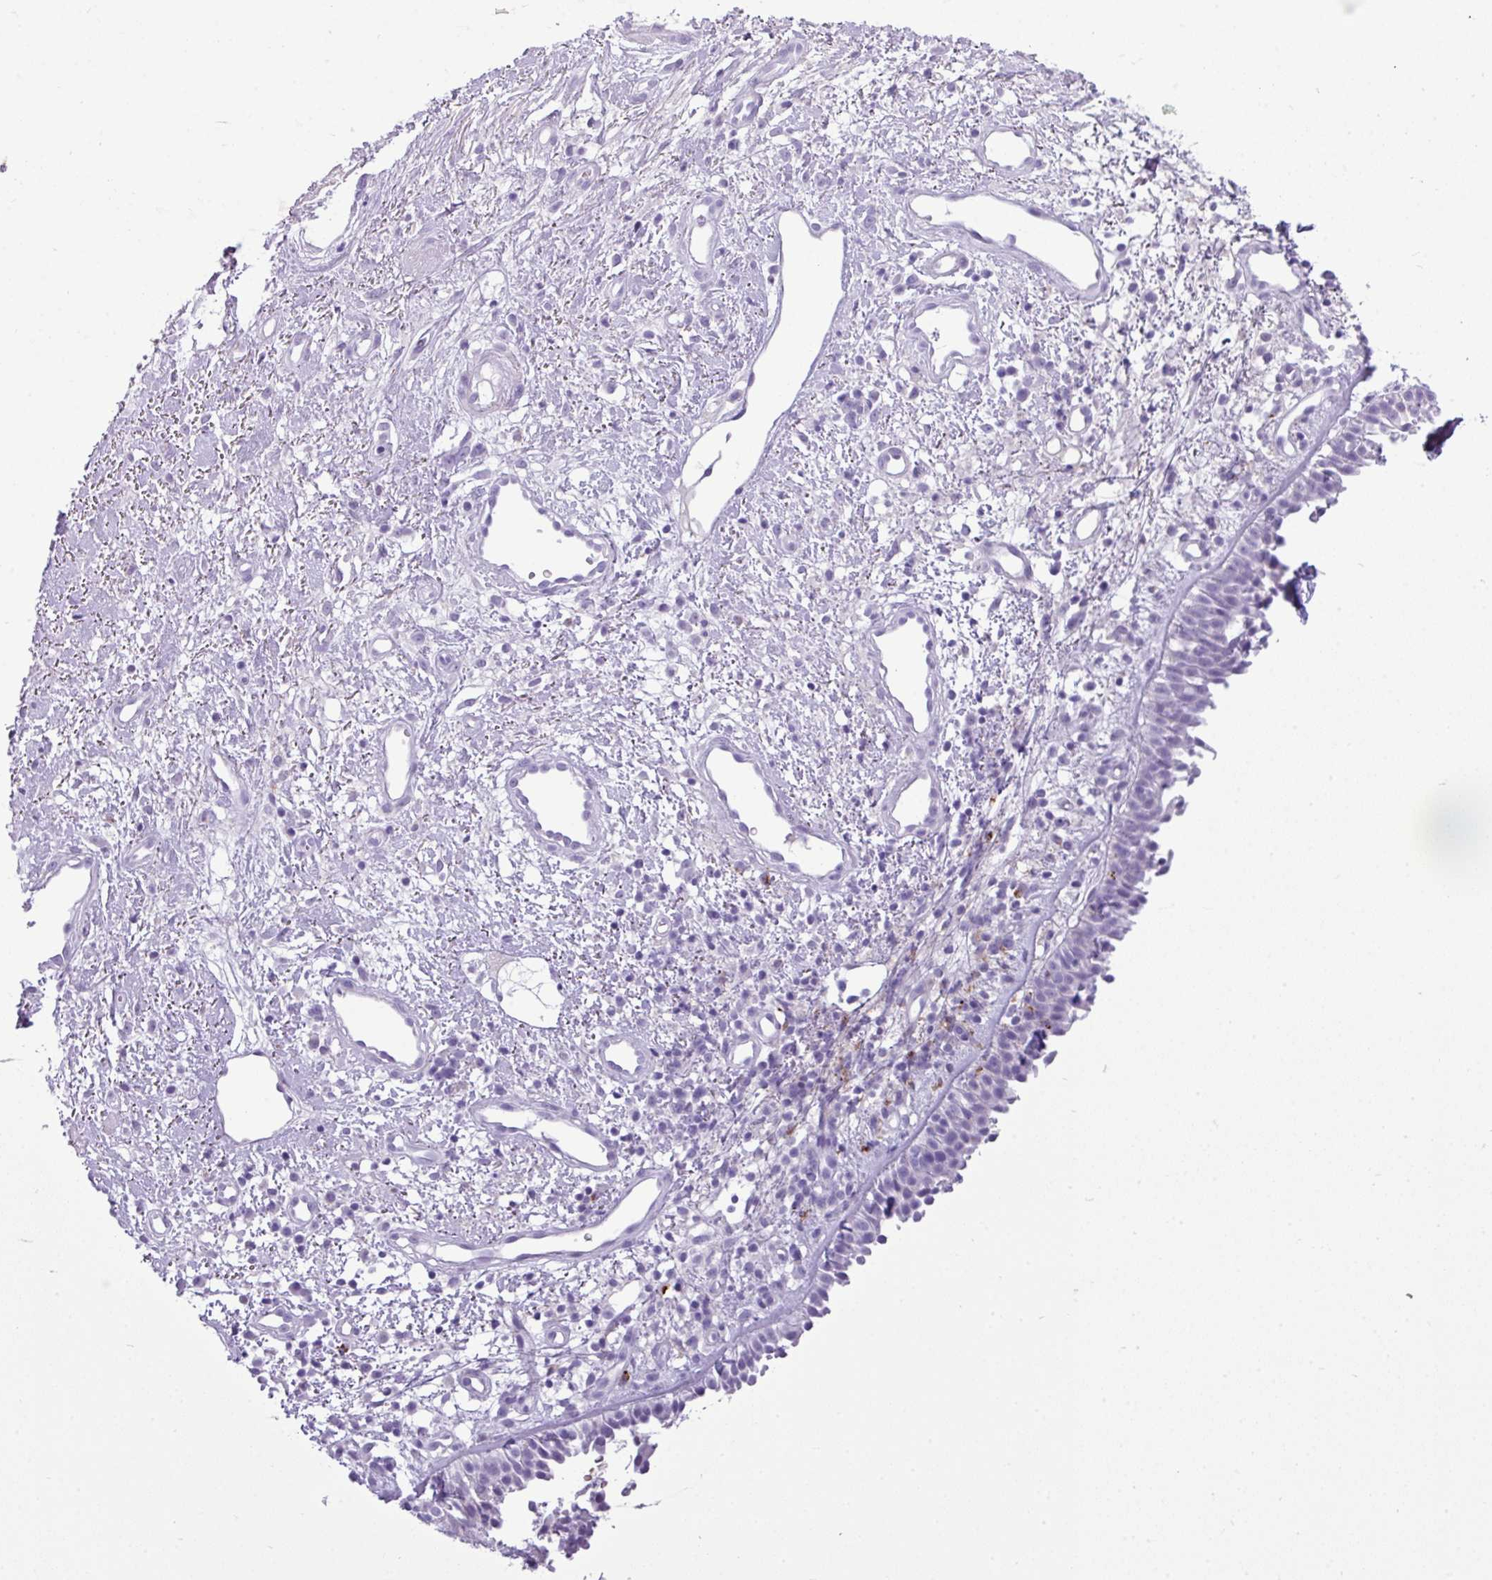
{"staining": {"intensity": "negative", "quantity": "none", "location": "none"}, "tissue": "nasopharynx", "cell_type": "Respiratory epithelial cells", "image_type": "normal", "snomed": [{"axis": "morphology", "description": "Normal tissue, NOS"}, {"axis": "topography", "description": "Cartilage tissue"}, {"axis": "topography", "description": "Nasopharynx"}, {"axis": "topography", "description": "Thyroid gland"}], "caption": "Immunohistochemistry (IHC) photomicrograph of unremarkable nasopharynx stained for a protein (brown), which exhibits no positivity in respiratory epithelial cells.", "gene": "RBMXL2", "patient": {"sex": "male", "age": 63}}